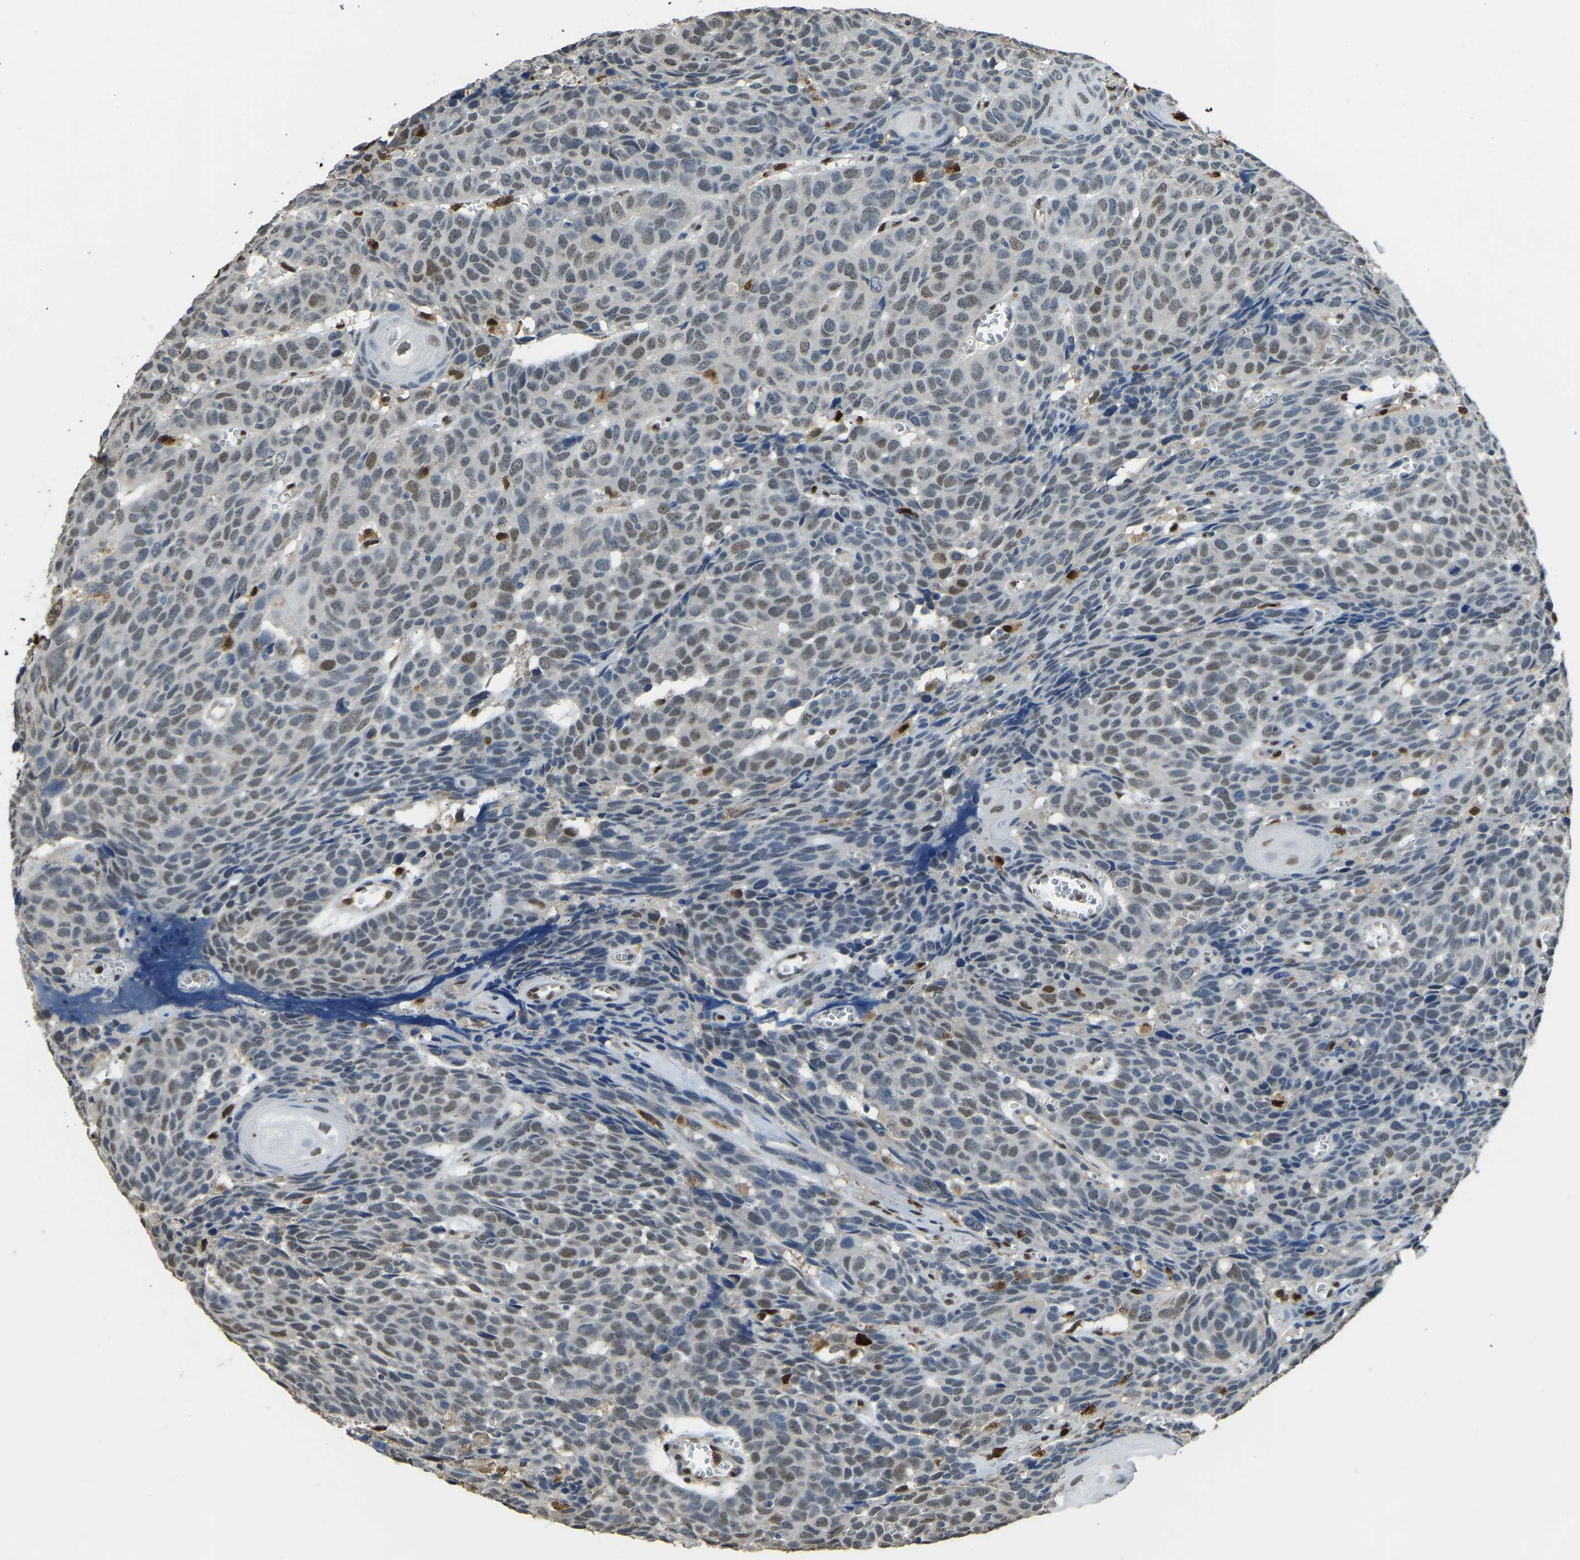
{"staining": {"intensity": "weak", "quantity": ">75%", "location": "nuclear"}, "tissue": "head and neck cancer", "cell_type": "Tumor cells", "image_type": "cancer", "snomed": [{"axis": "morphology", "description": "Squamous cell carcinoma, NOS"}, {"axis": "topography", "description": "Head-Neck"}], "caption": "This micrograph reveals immunohistochemistry staining of human head and neck squamous cell carcinoma, with low weak nuclear staining in about >75% of tumor cells.", "gene": "NANS", "patient": {"sex": "male", "age": 66}}